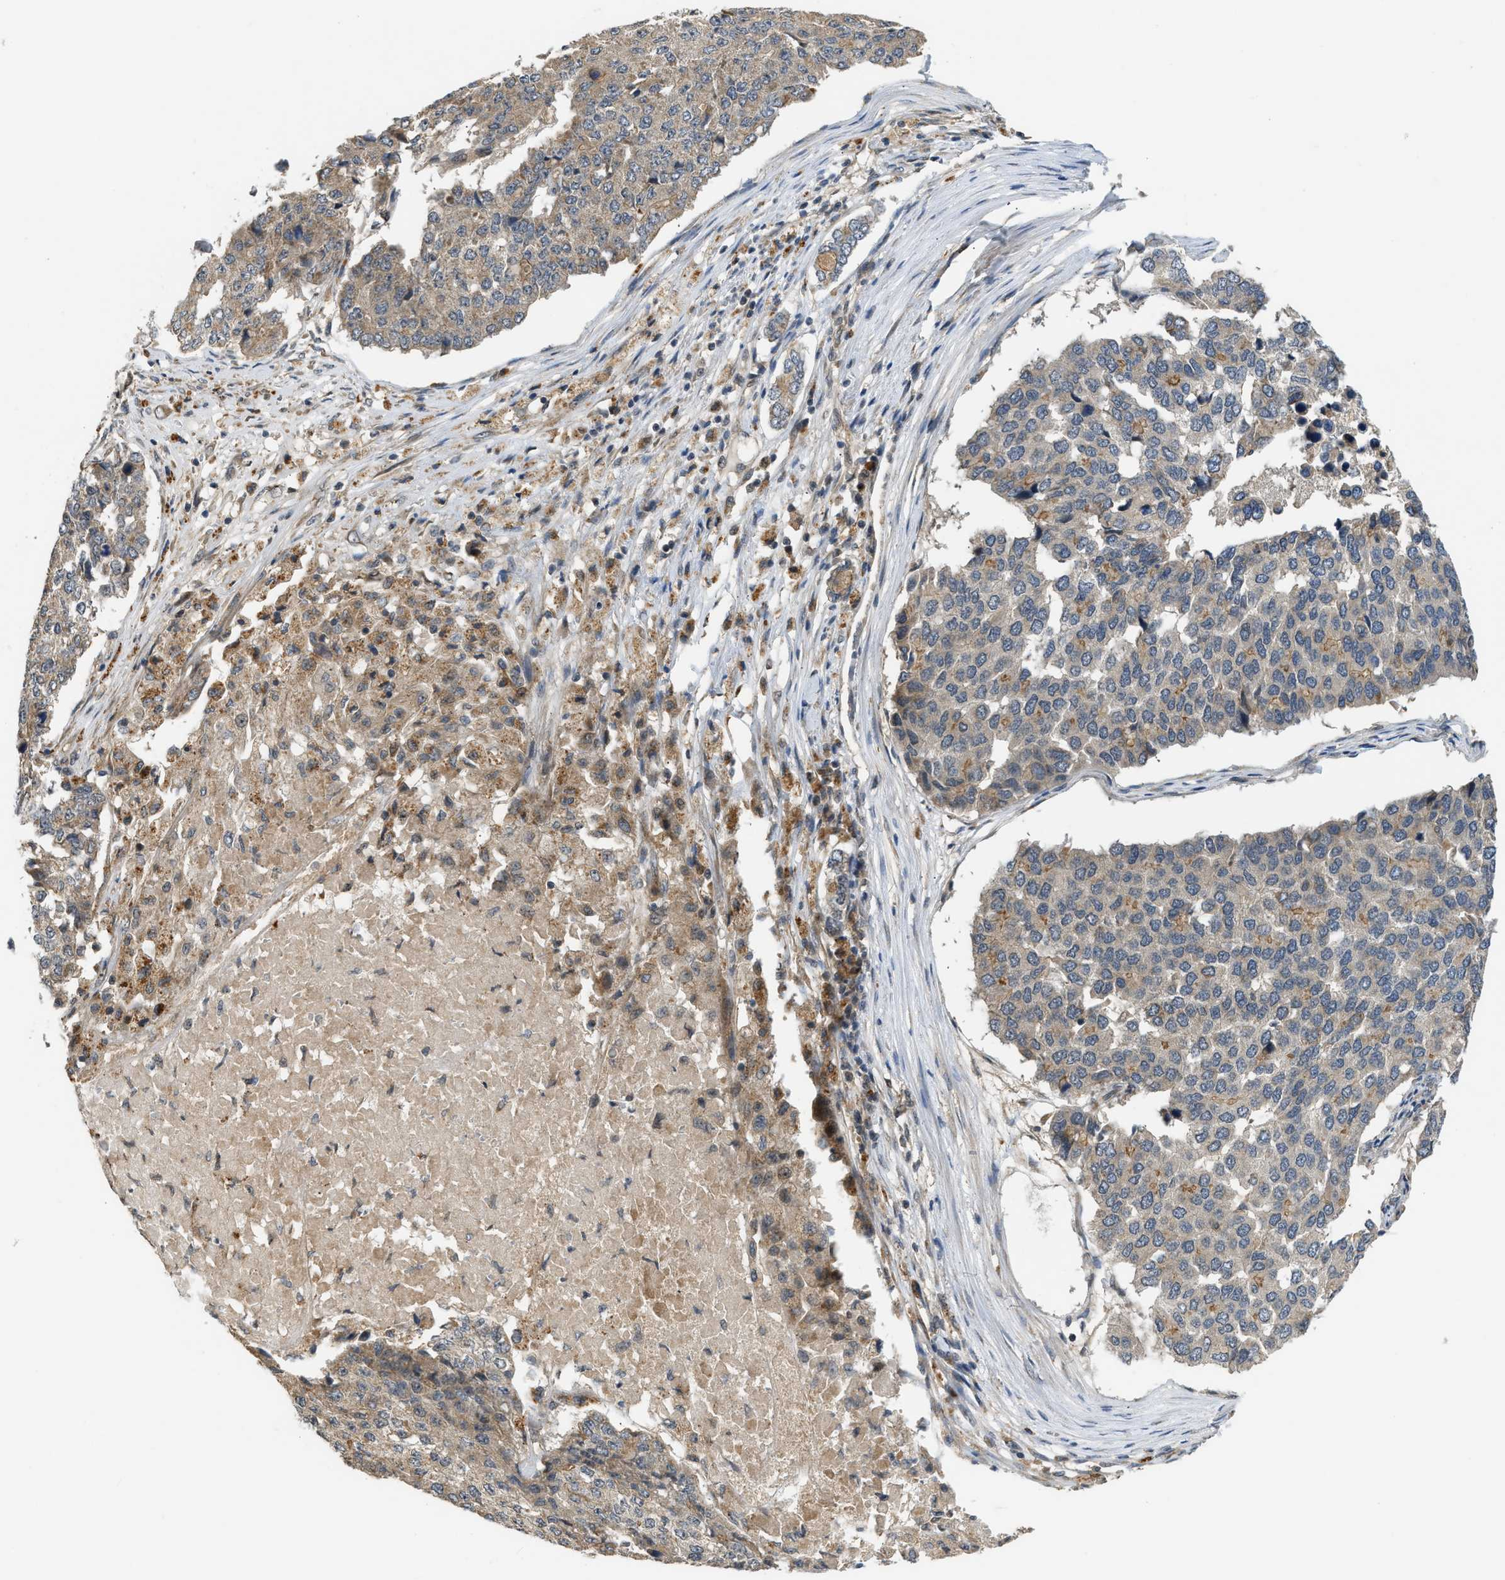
{"staining": {"intensity": "weak", "quantity": "25%-75%", "location": "cytoplasmic/membranous"}, "tissue": "pancreatic cancer", "cell_type": "Tumor cells", "image_type": "cancer", "snomed": [{"axis": "morphology", "description": "Adenocarcinoma, NOS"}, {"axis": "topography", "description": "Pancreas"}], "caption": "Pancreatic cancer (adenocarcinoma) stained for a protein displays weak cytoplasmic/membranous positivity in tumor cells. (DAB (3,3'-diaminobenzidine) = brown stain, brightfield microscopy at high magnification).", "gene": "ADCY8", "patient": {"sex": "male", "age": 50}}